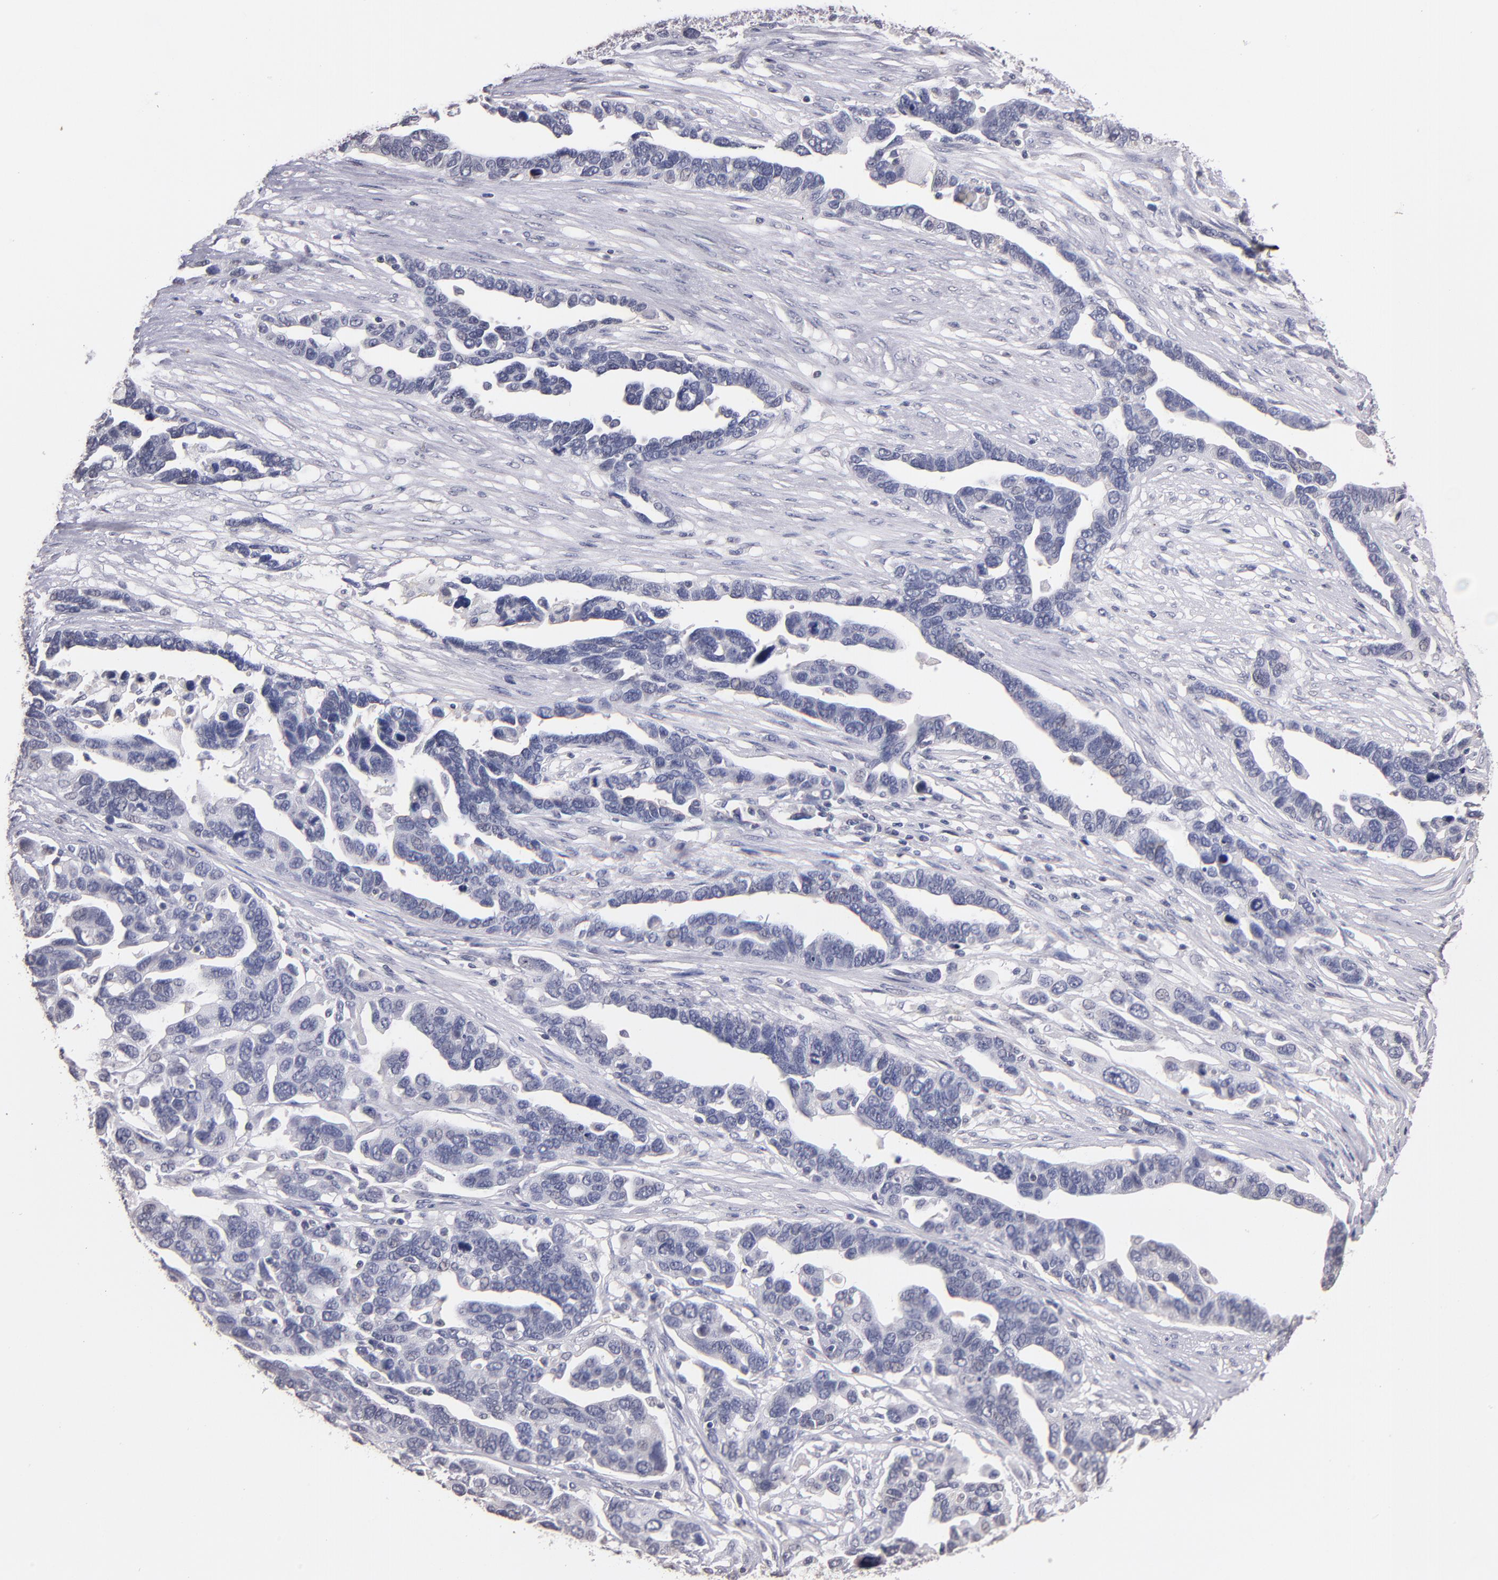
{"staining": {"intensity": "negative", "quantity": "none", "location": "none"}, "tissue": "ovarian cancer", "cell_type": "Tumor cells", "image_type": "cancer", "snomed": [{"axis": "morphology", "description": "Cystadenocarcinoma, serous, NOS"}, {"axis": "topography", "description": "Ovary"}], "caption": "The photomicrograph demonstrates no significant staining in tumor cells of ovarian cancer (serous cystadenocarcinoma).", "gene": "SOX10", "patient": {"sex": "female", "age": 54}}